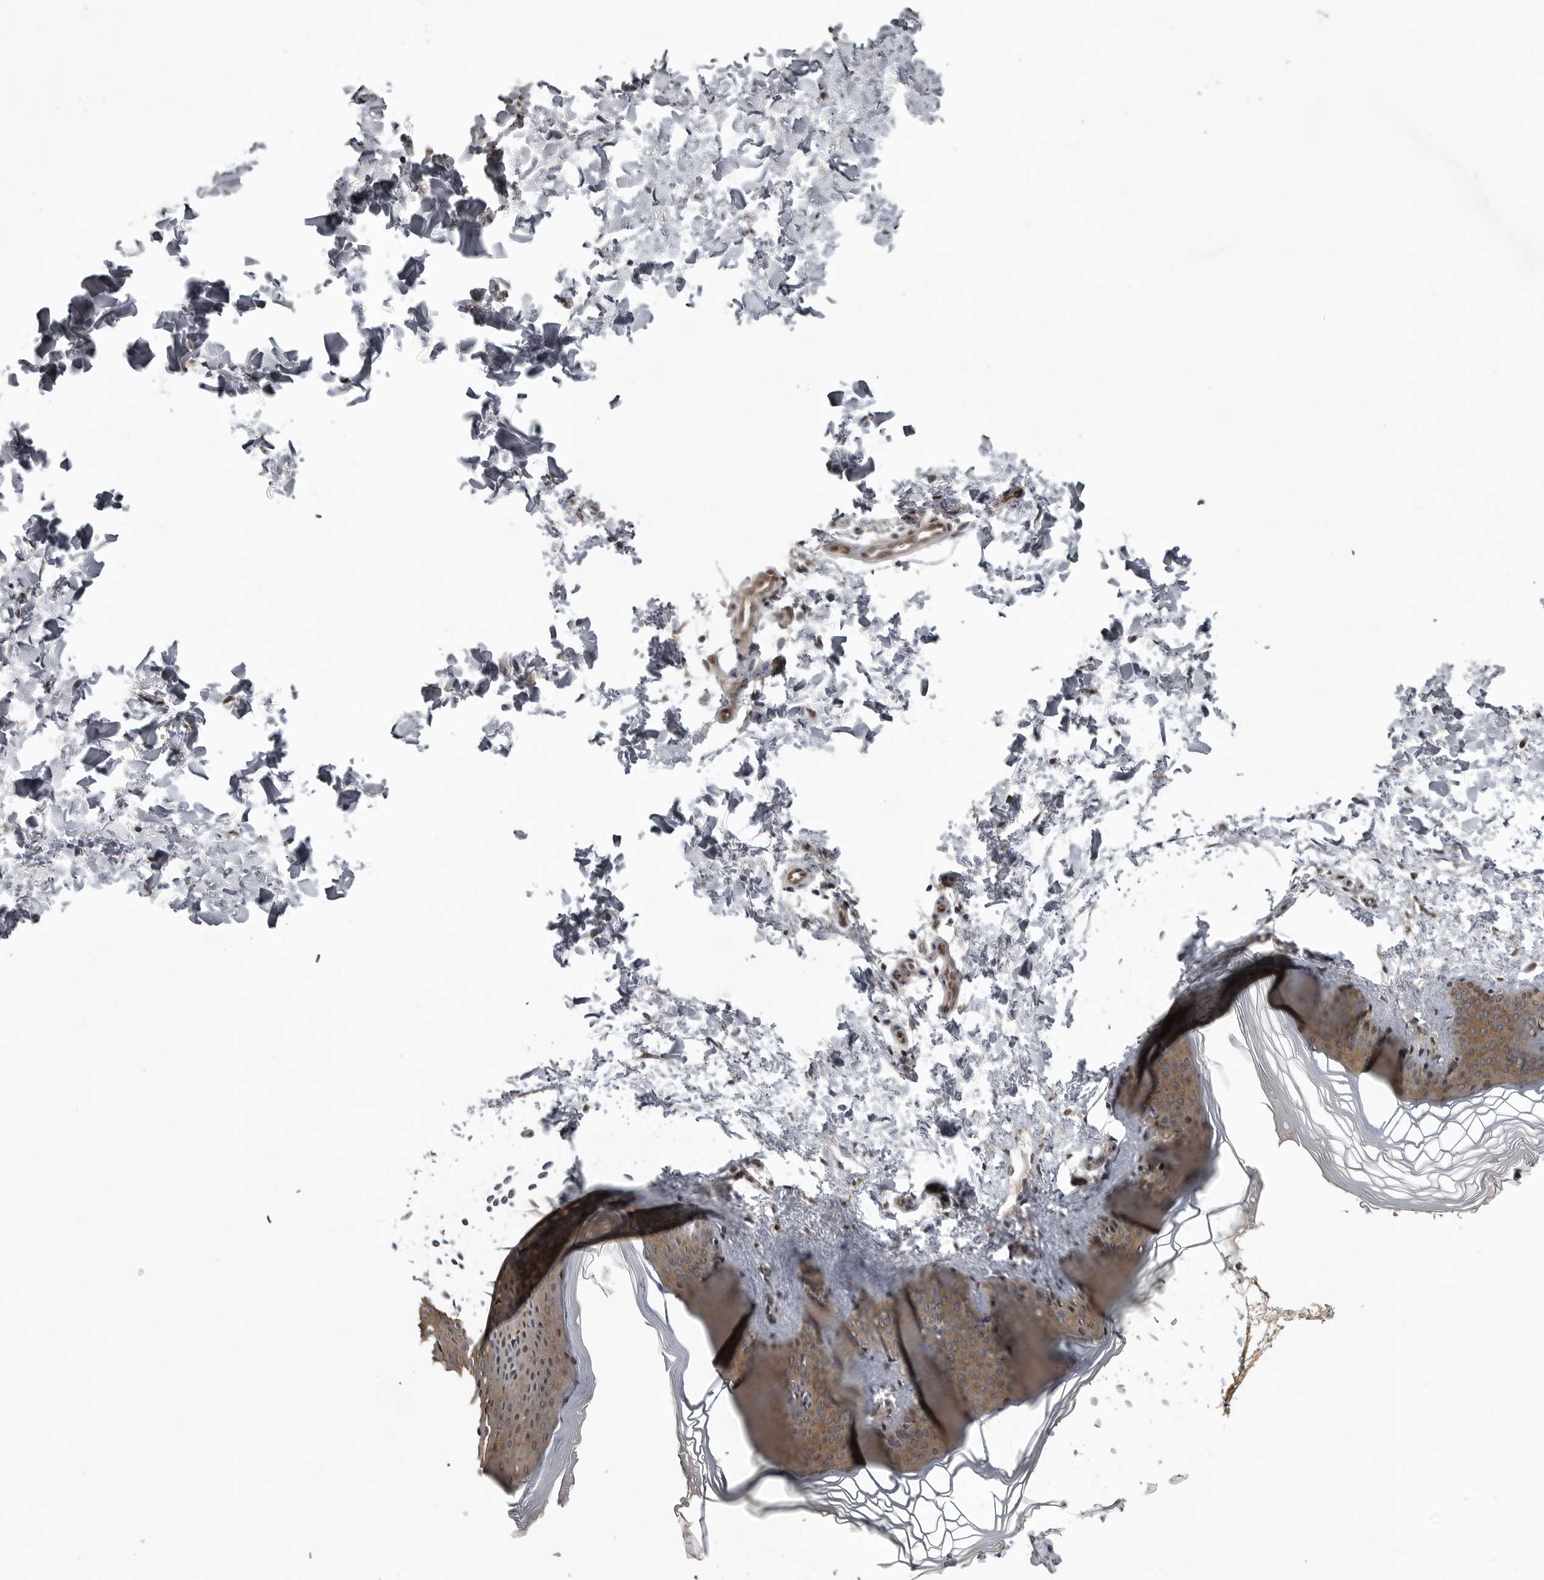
{"staining": {"intensity": "moderate", "quantity": ">75%", "location": "cytoplasmic/membranous"}, "tissue": "skin", "cell_type": "Fibroblasts", "image_type": "normal", "snomed": [{"axis": "morphology", "description": "Normal tissue, NOS"}, {"axis": "topography", "description": "Skin"}], "caption": "An IHC micrograph of unremarkable tissue is shown. Protein staining in brown shows moderate cytoplasmic/membranous positivity in skin within fibroblasts. Using DAB (3,3'-diaminobenzidine) (brown) and hematoxylin (blue) stains, captured at high magnification using brightfield microscopy.", "gene": "SNX16", "patient": {"sex": "female", "age": 27}}